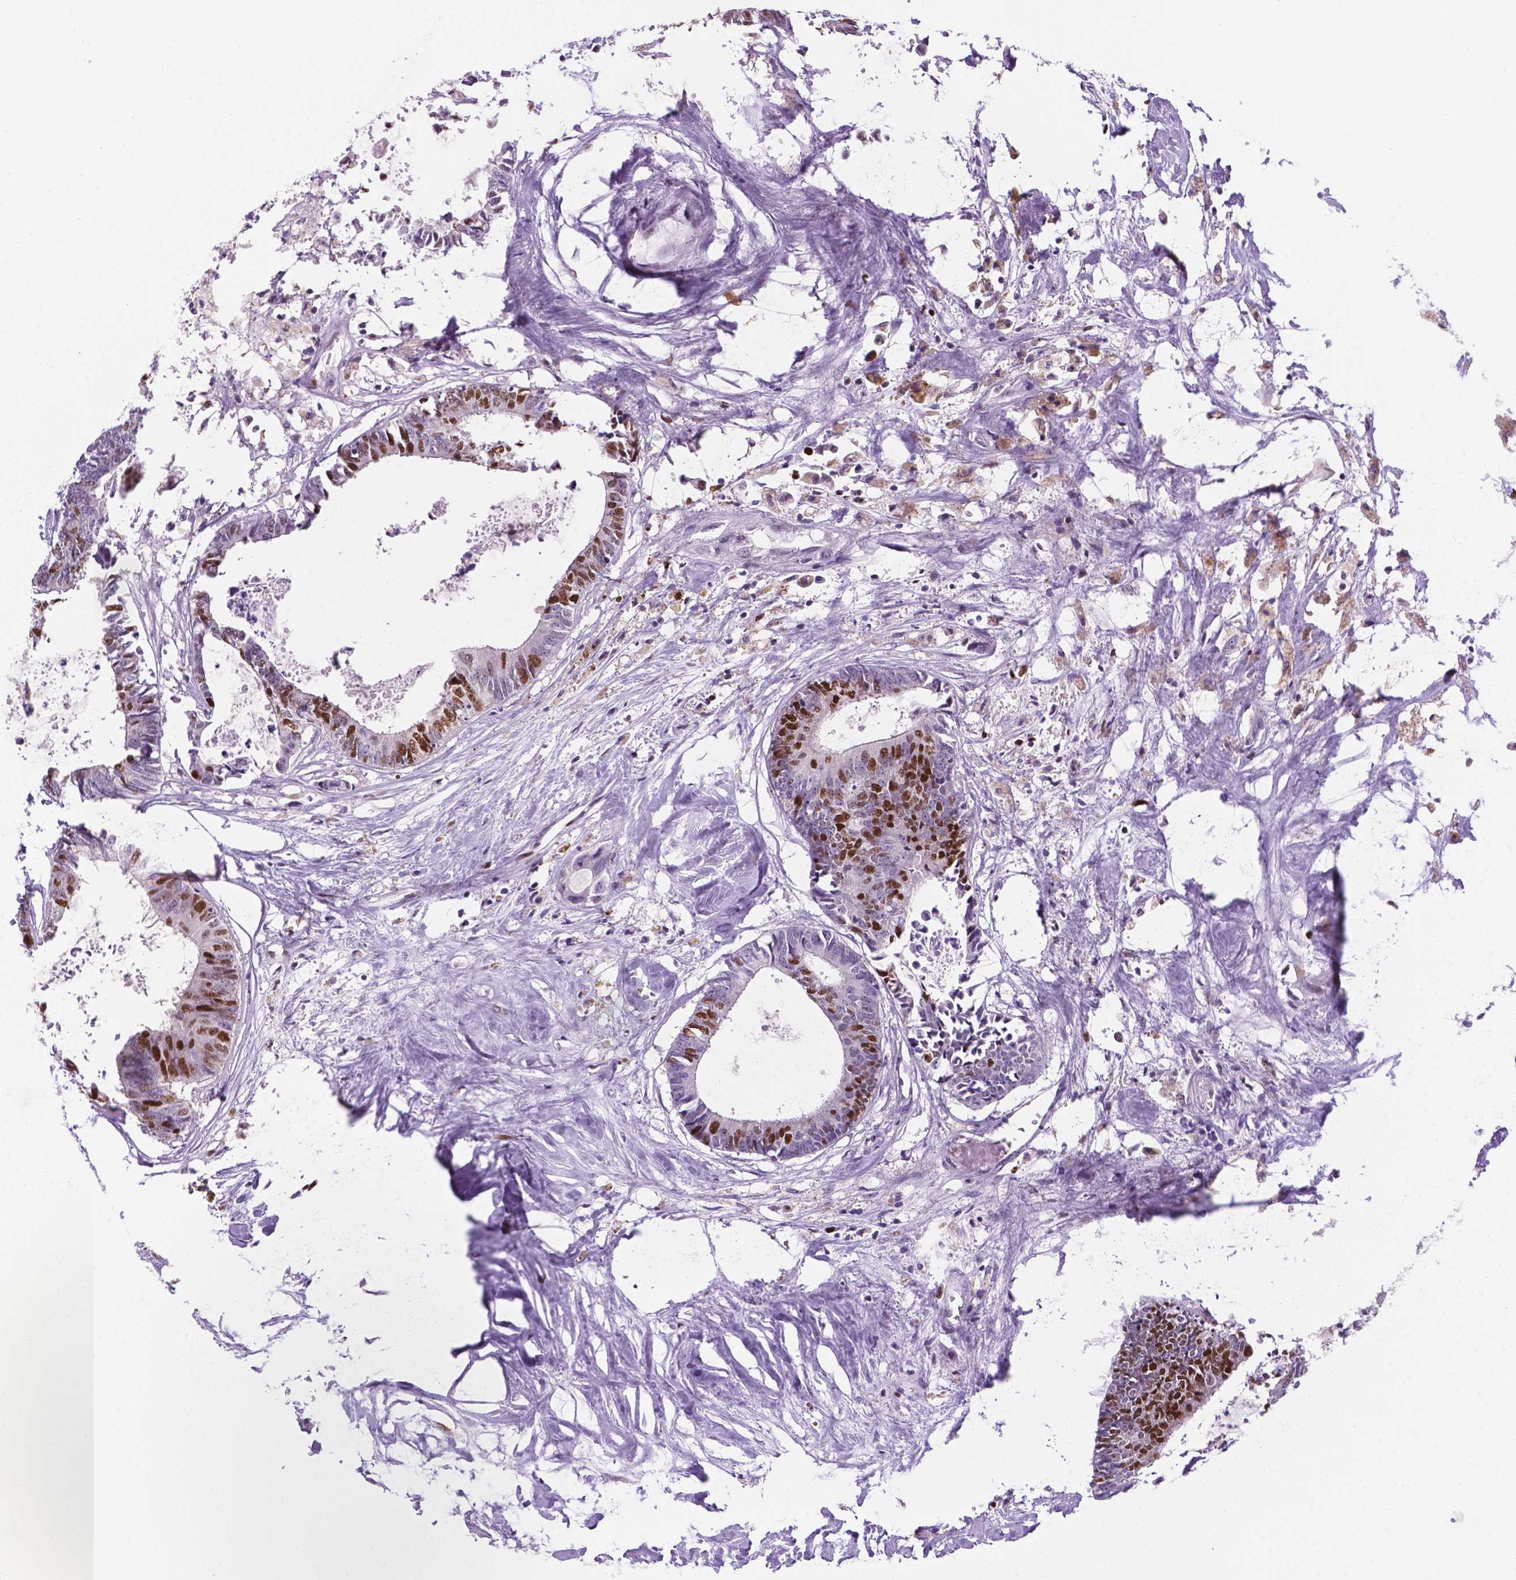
{"staining": {"intensity": "moderate", "quantity": "25%-75%", "location": "nuclear"}, "tissue": "colorectal cancer", "cell_type": "Tumor cells", "image_type": "cancer", "snomed": [{"axis": "morphology", "description": "Adenocarcinoma, NOS"}, {"axis": "topography", "description": "Colon"}, {"axis": "topography", "description": "Rectum"}], "caption": "Tumor cells demonstrate medium levels of moderate nuclear expression in about 25%-75% of cells in colorectal cancer.", "gene": "NCAPH2", "patient": {"sex": "male", "age": 57}}